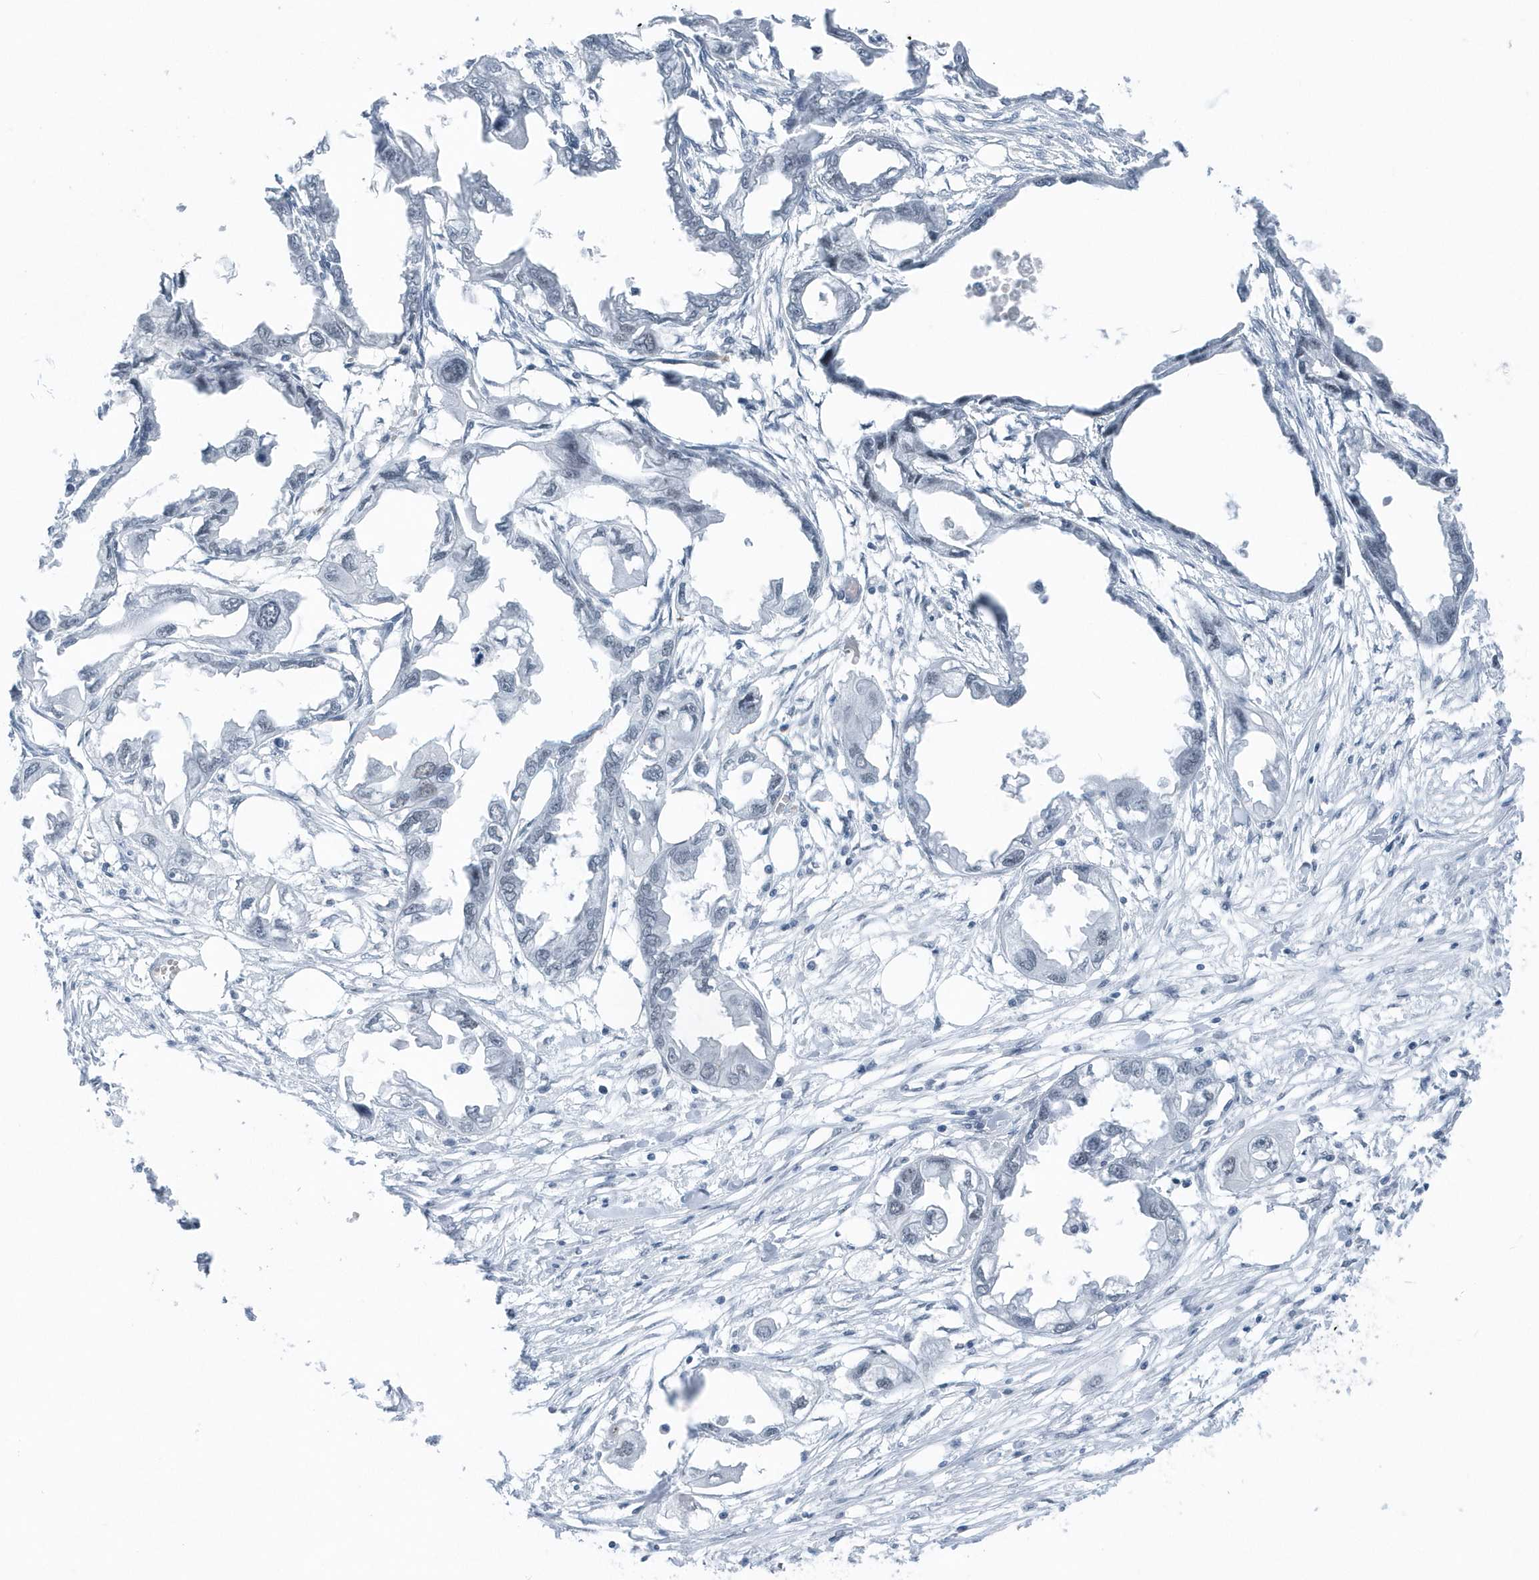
{"staining": {"intensity": "negative", "quantity": "none", "location": "none"}, "tissue": "endometrial cancer", "cell_type": "Tumor cells", "image_type": "cancer", "snomed": [{"axis": "morphology", "description": "Adenocarcinoma, NOS"}, {"axis": "morphology", "description": "Adenocarcinoma, metastatic, NOS"}, {"axis": "topography", "description": "Adipose tissue"}, {"axis": "topography", "description": "Endometrium"}], "caption": "Immunohistochemistry histopathology image of neoplastic tissue: human adenocarcinoma (endometrial) stained with DAB (3,3'-diaminobenzidine) reveals no significant protein expression in tumor cells.", "gene": "FIP1L1", "patient": {"sex": "female", "age": 67}}